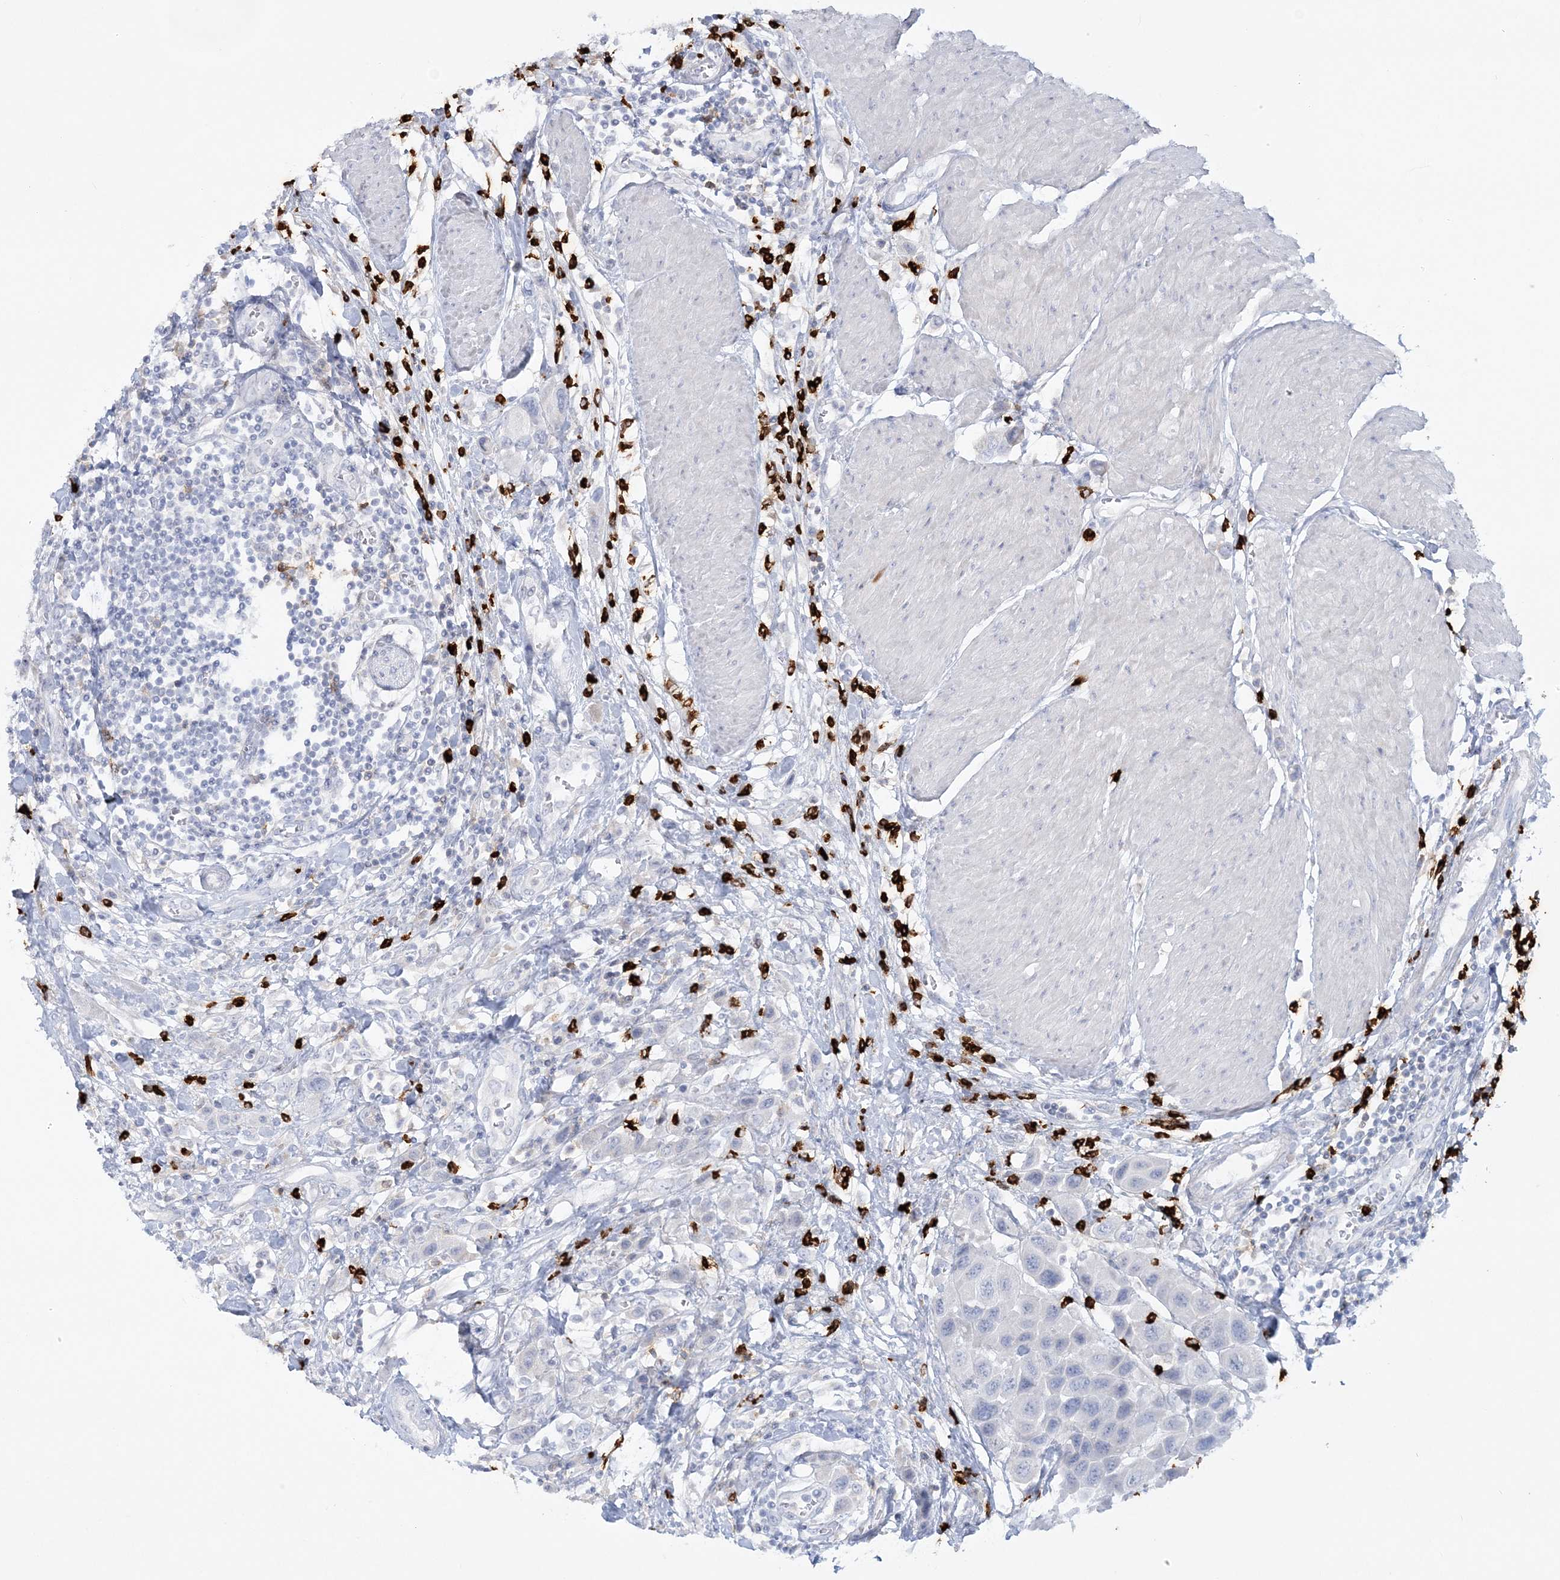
{"staining": {"intensity": "negative", "quantity": "none", "location": "none"}, "tissue": "urothelial cancer", "cell_type": "Tumor cells", "image_type": "cancer", "snomed": [{"axis": "morphology", "description": "Urothelial carcinoma, High grade"}, {"axis": "topography", "description": "Urinary bladder"}], "caption": "Immunohistochemistry (IHC) of urothelial carcinoma (high-grade) demonstrates no expression in tumor cells. The staining was performed using DAB to visualize the protein expression in brown, while the nuclei were stained in blue with hematoxylin (Magnification: 20x).", "gene": "WDSUB1", "patient": {"sex": "male", "age": 50}}